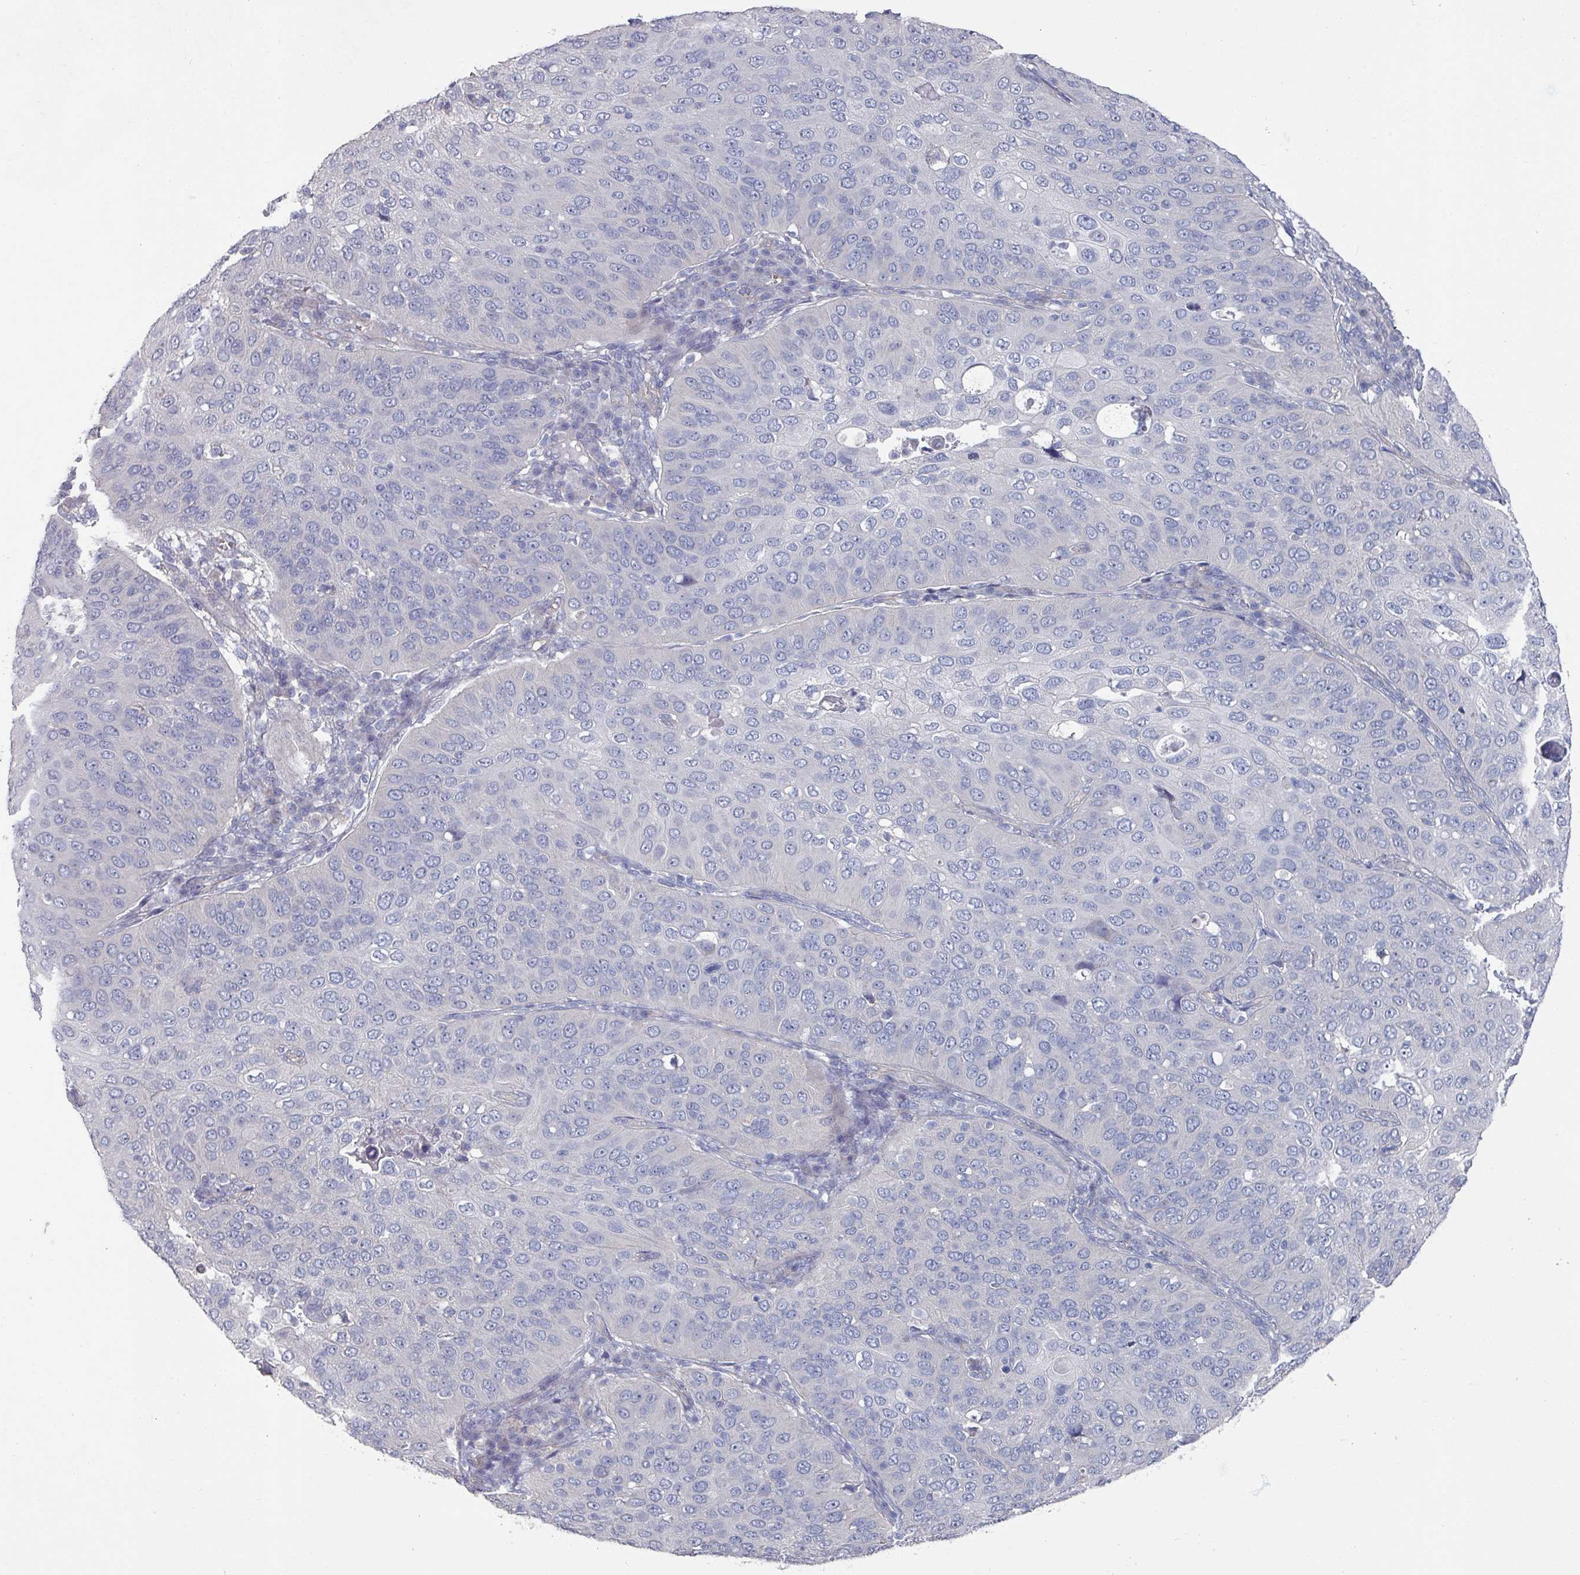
{"staining": {"intensity": "negative", "quantity": "none", "location": "none"}, "tissue": "cervical cancer", "cell_type": "Tumor cells", "image_type": "cancer", "snomed": [{"axis": "morphology", "description": "Squamous cell carcinoma, NOS"}, {"axis": "topography", "description": "Cervix"}], "caption": "This is a photomicrograph of immunohistochemistry (IHC) staining of cervical cancer (squamous cell carcinoma), which shows no expression in tumor cells.", "gene": "EFL1", "patient": {"sex": "female", "age": 36}}